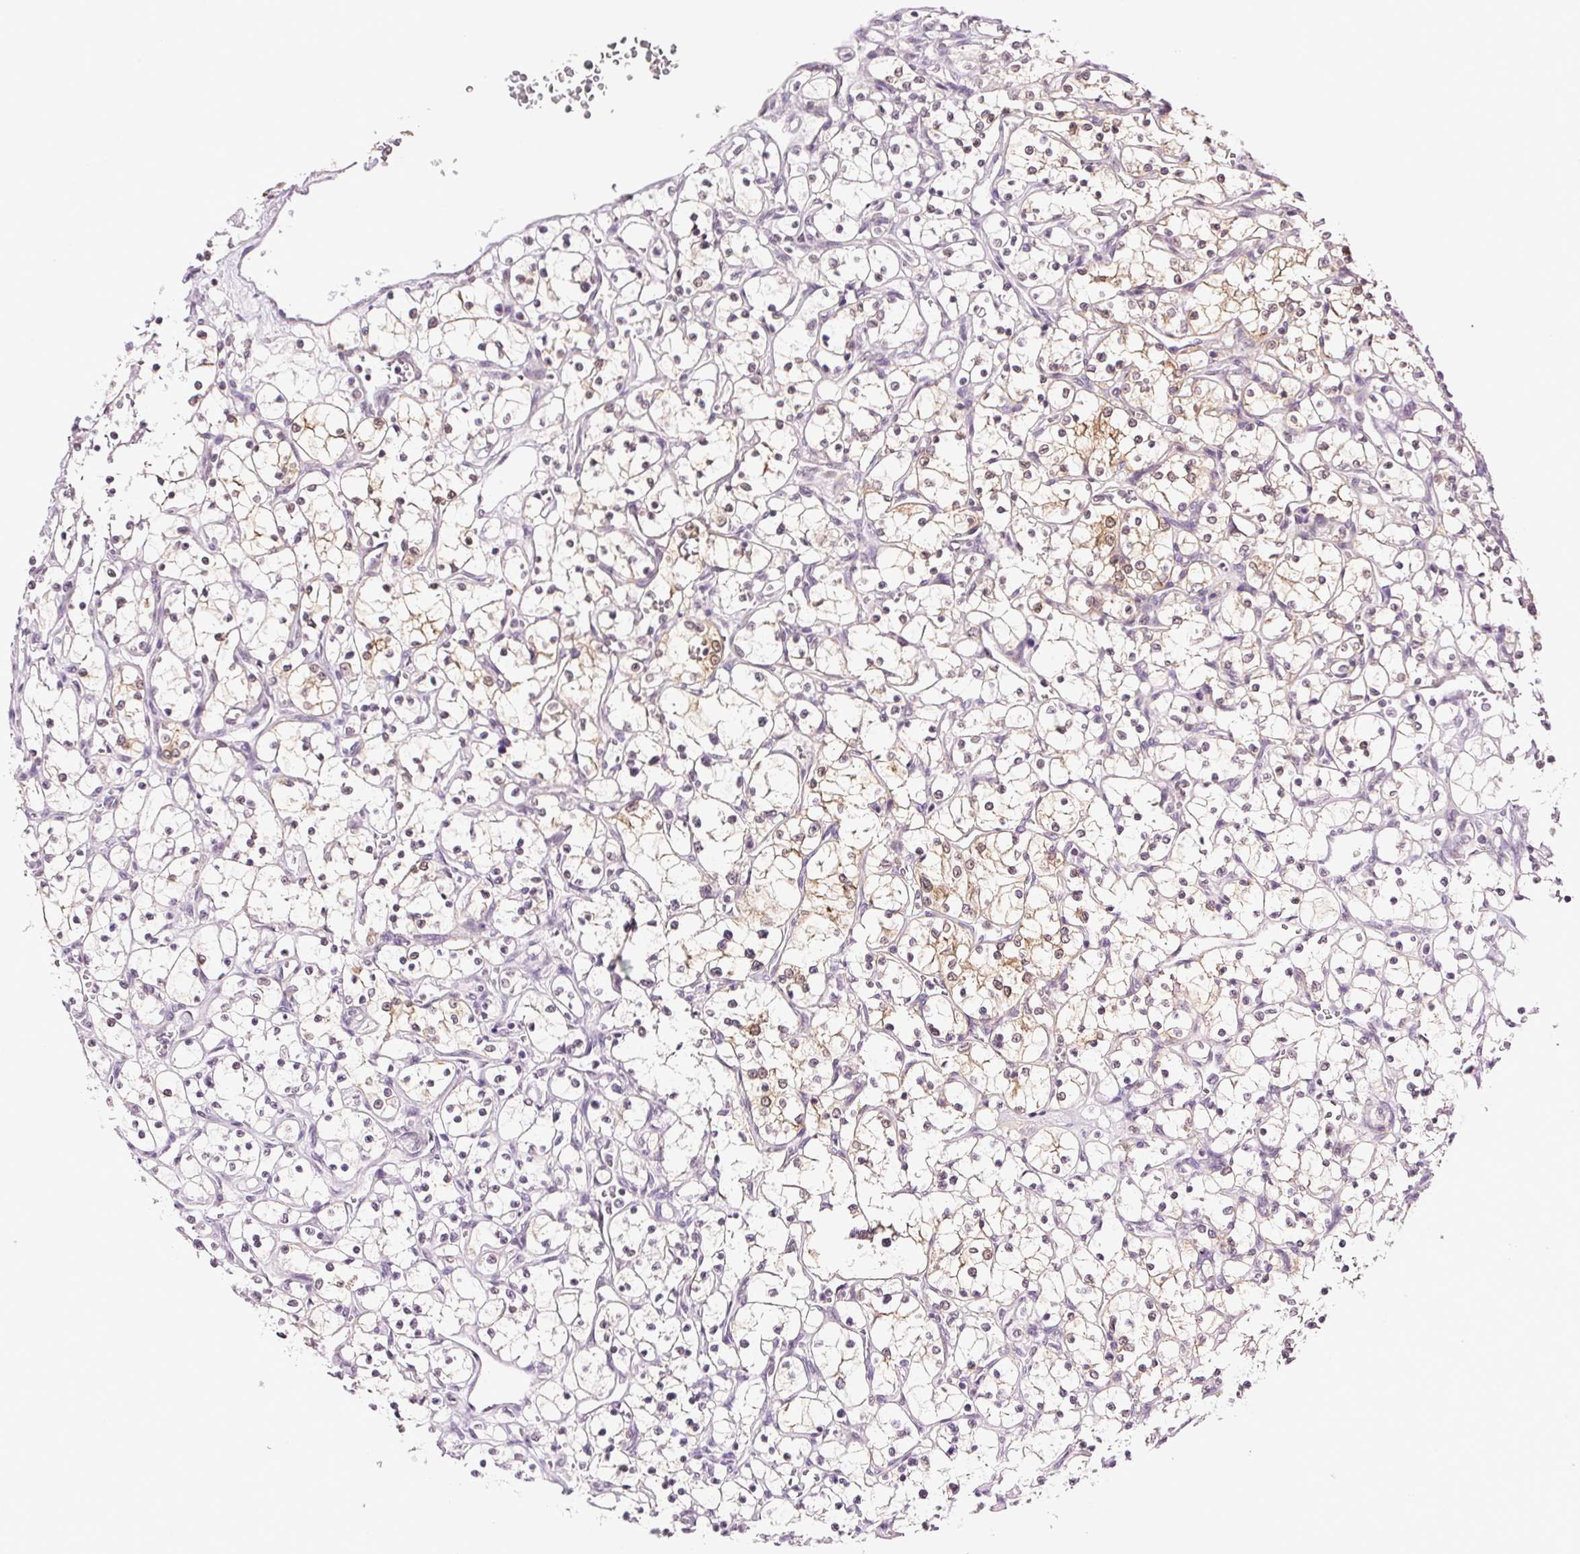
{"staining": {"intensity": "weak", "quantity": "<25%", "location": "cytoplasmic/membranous,nuclear"}, "tissue": "renal cancer", "cell_type": "Tumor cells", "image_type": "cancer", "snomed": [{"axis": "morphology", "description": "Adenocarcinoma, NOS"}, {"axis": "topography", "description": "Kidney"}], "caption": "Renal cancer (adenocarcinoma) was stained to show a protein in brown. There is no significant expression in tumor cells.", "gene": "TNNT3", "patient": {"sex": "female", "age": 69}}